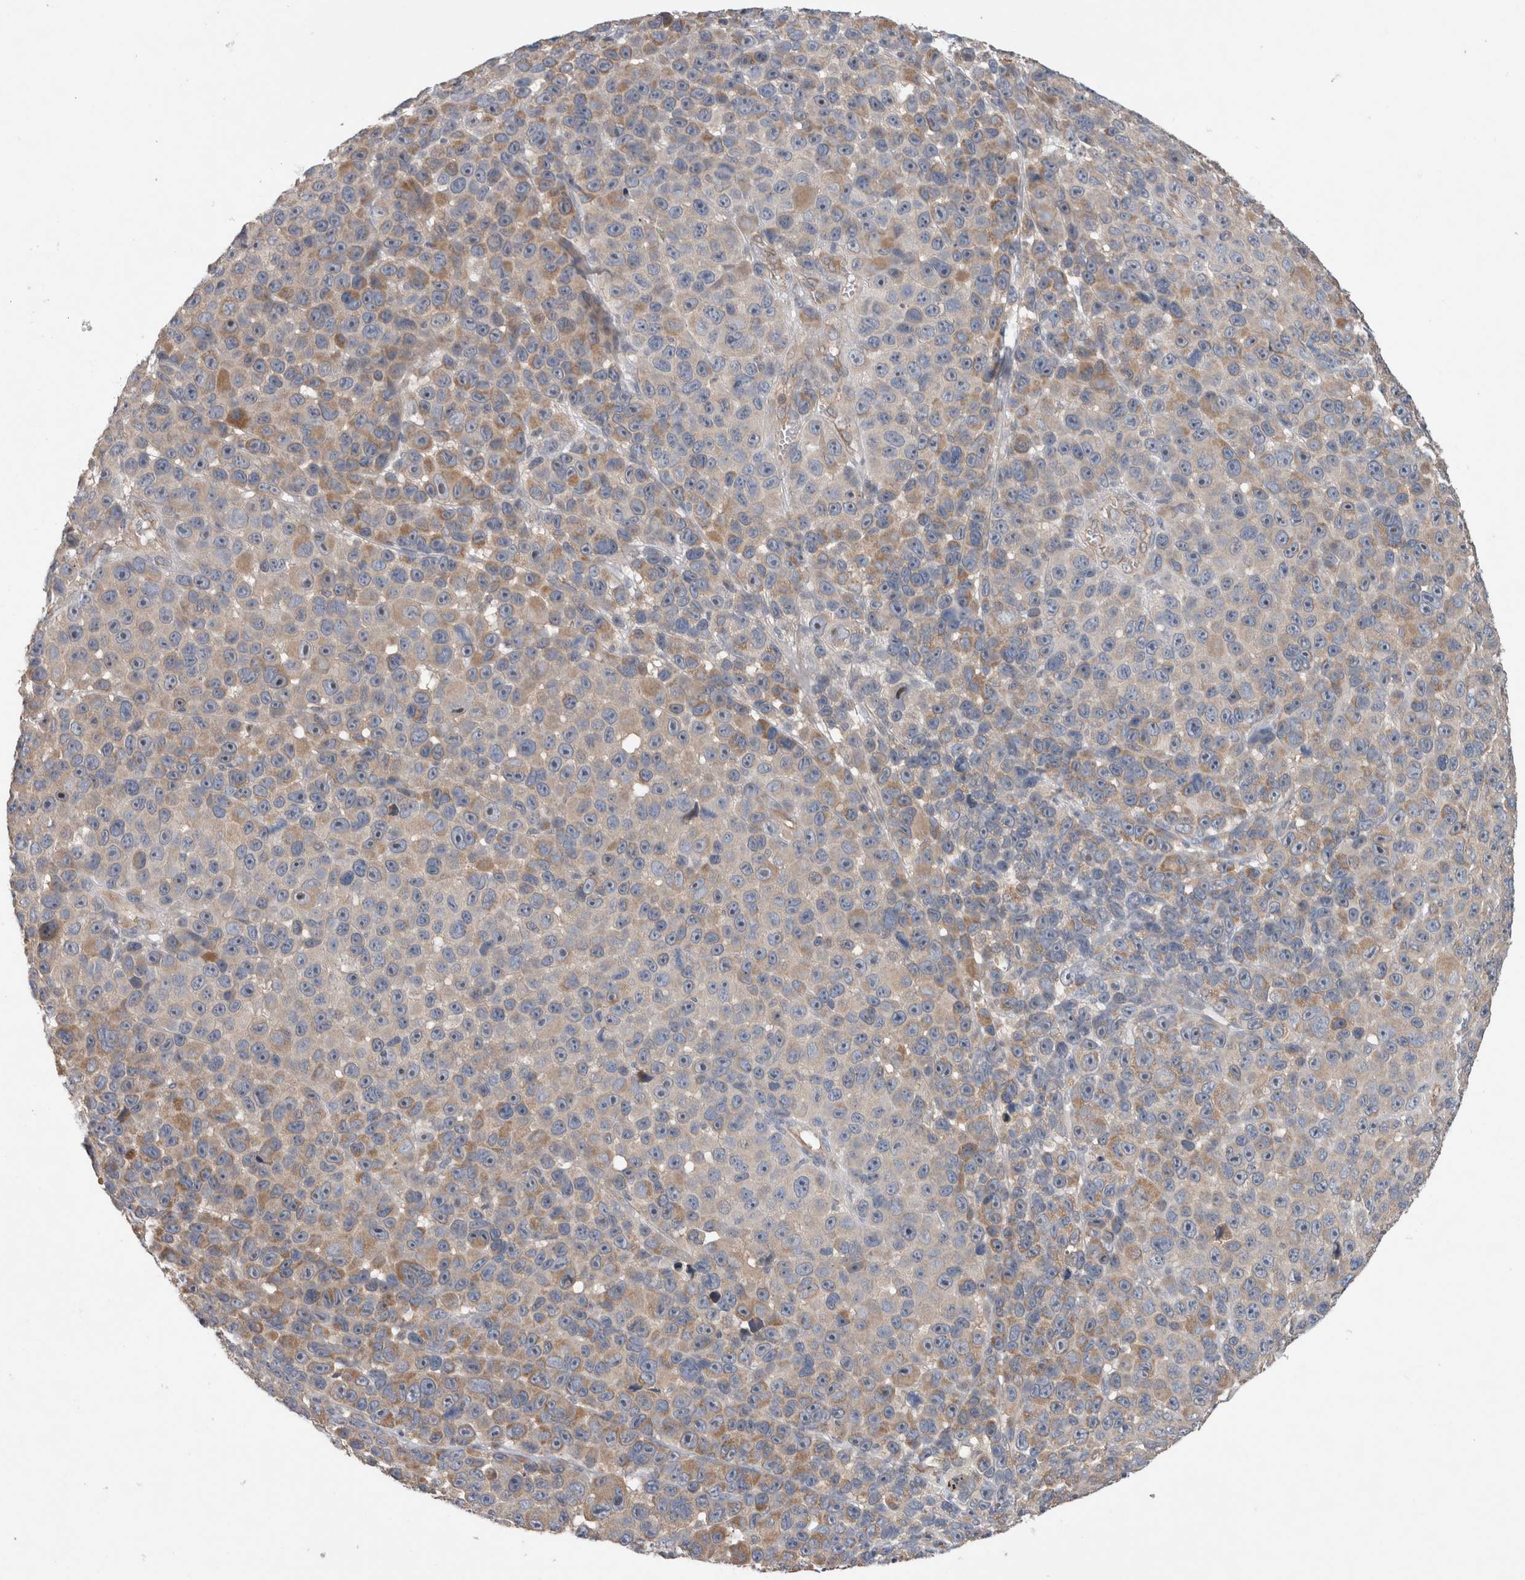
{"staining": {"intensity": "weak", "quantity": "<25%", "location": "cytoplasmic/membranous"}, "tissue": "melanoma", "cell_type": "Tumor cells", "image_type": "cancer", "snomed": [{"axis": "morphology", "description": "Malignant melanoma, NOS"}, {"axis": "topography", "description": "Skin"}], "caption": "IHC micrograph of human malignant melanoma stained for a protein (brown), which shows no expression in tumor cells.", "gene": "TARBP1", "patient": {"sex": "male", "age": 53}}